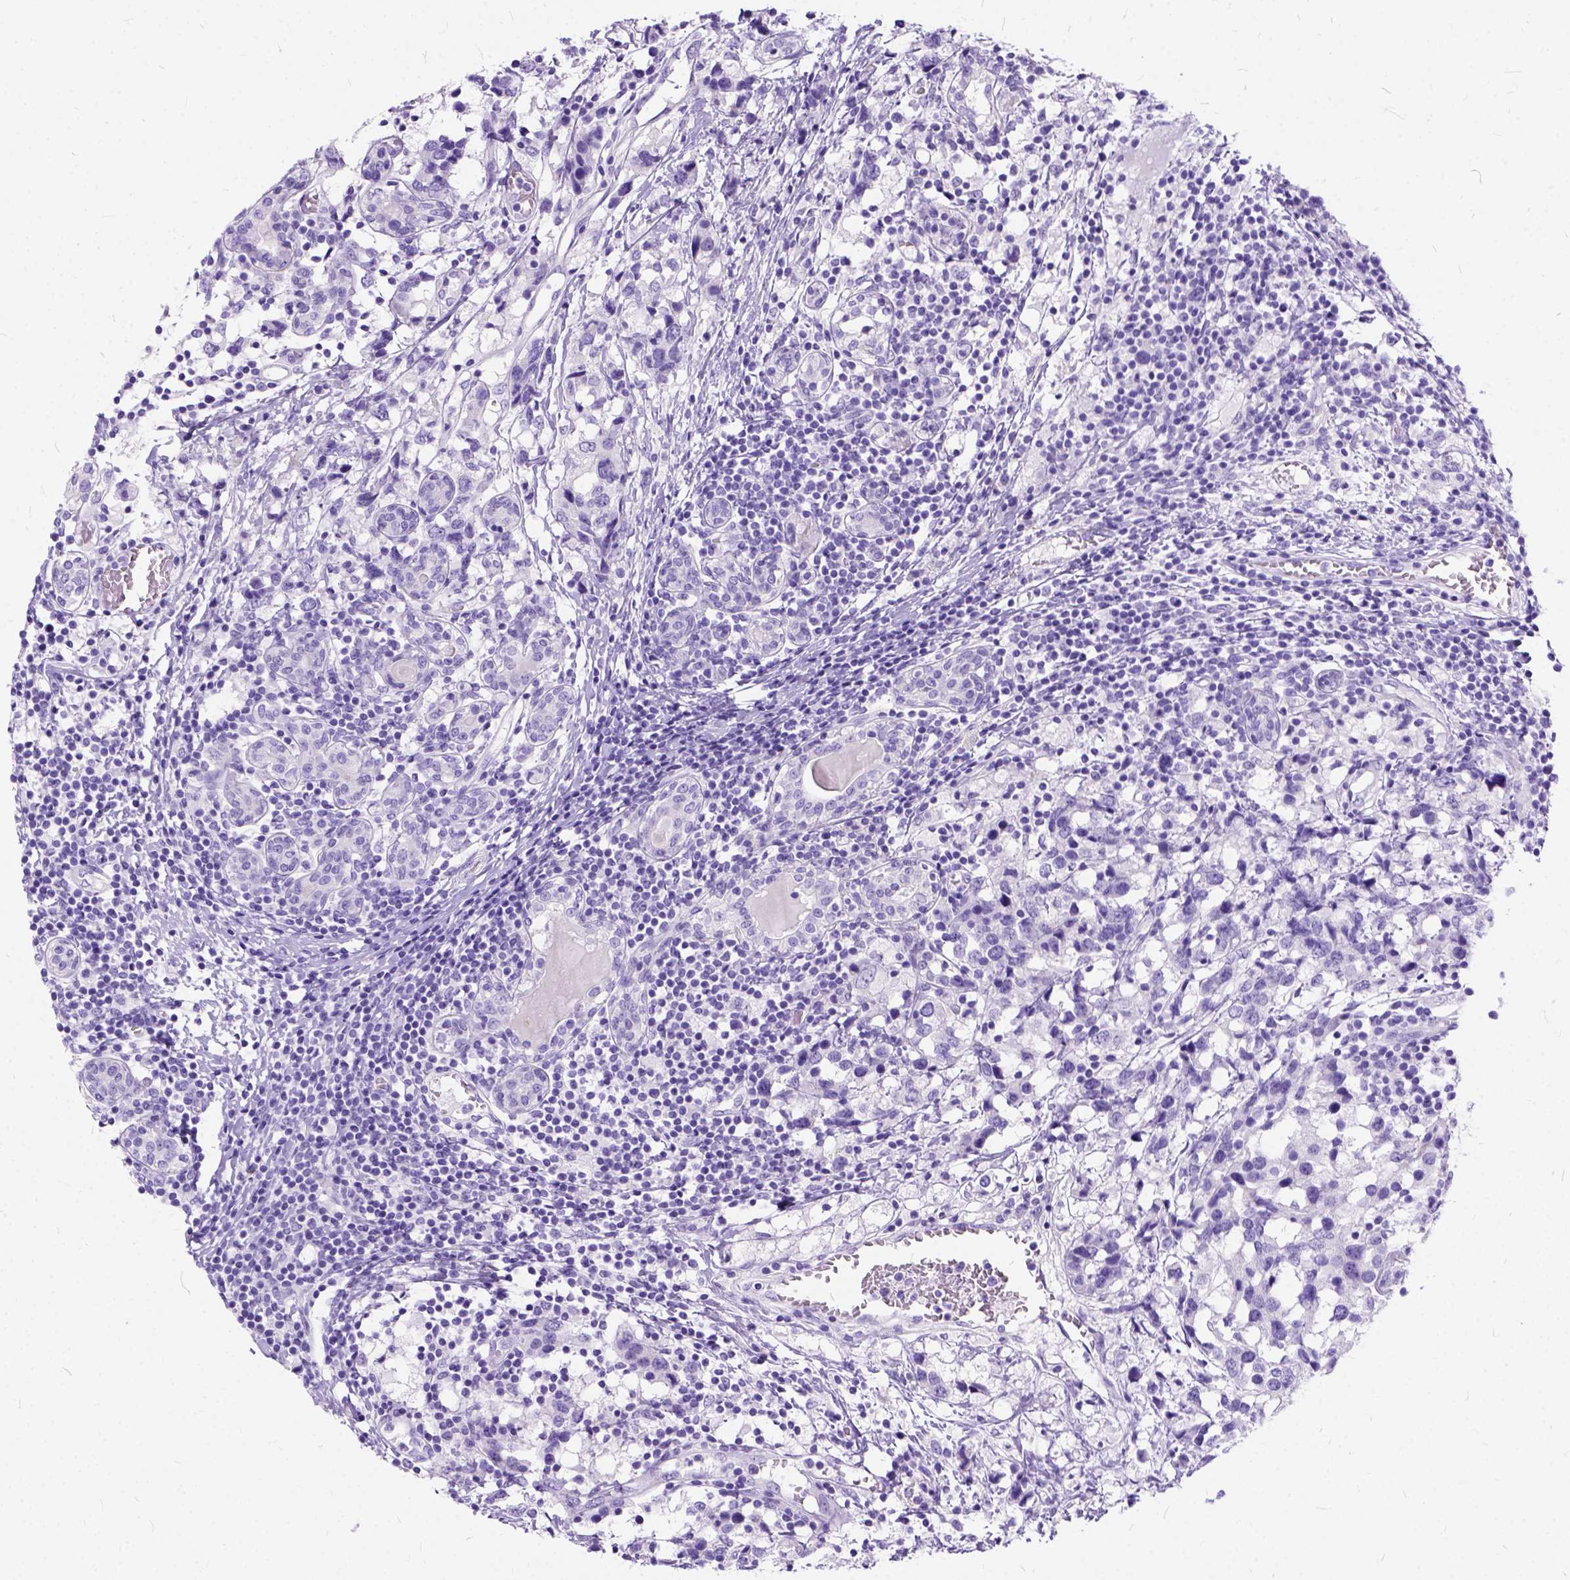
{"staining": {"intensity": "negative", "quantity": "none", "location": "none"}, "tissue": "breast cancer", "cell_type": "Tumor cells", "image_type": "cancer", "snomed": [{"axis": "morphology", "description": "Lobular carcinoma"}, {"axis": "topography", "description": "Breast"}], "caption": "Immunohistochemical staining of human breast cancer (lobular carcinoma) displays no significant positivity in tumor cells.", "gene": "C1QTNF3", "patient": {"sex": "female", "age": 59}}